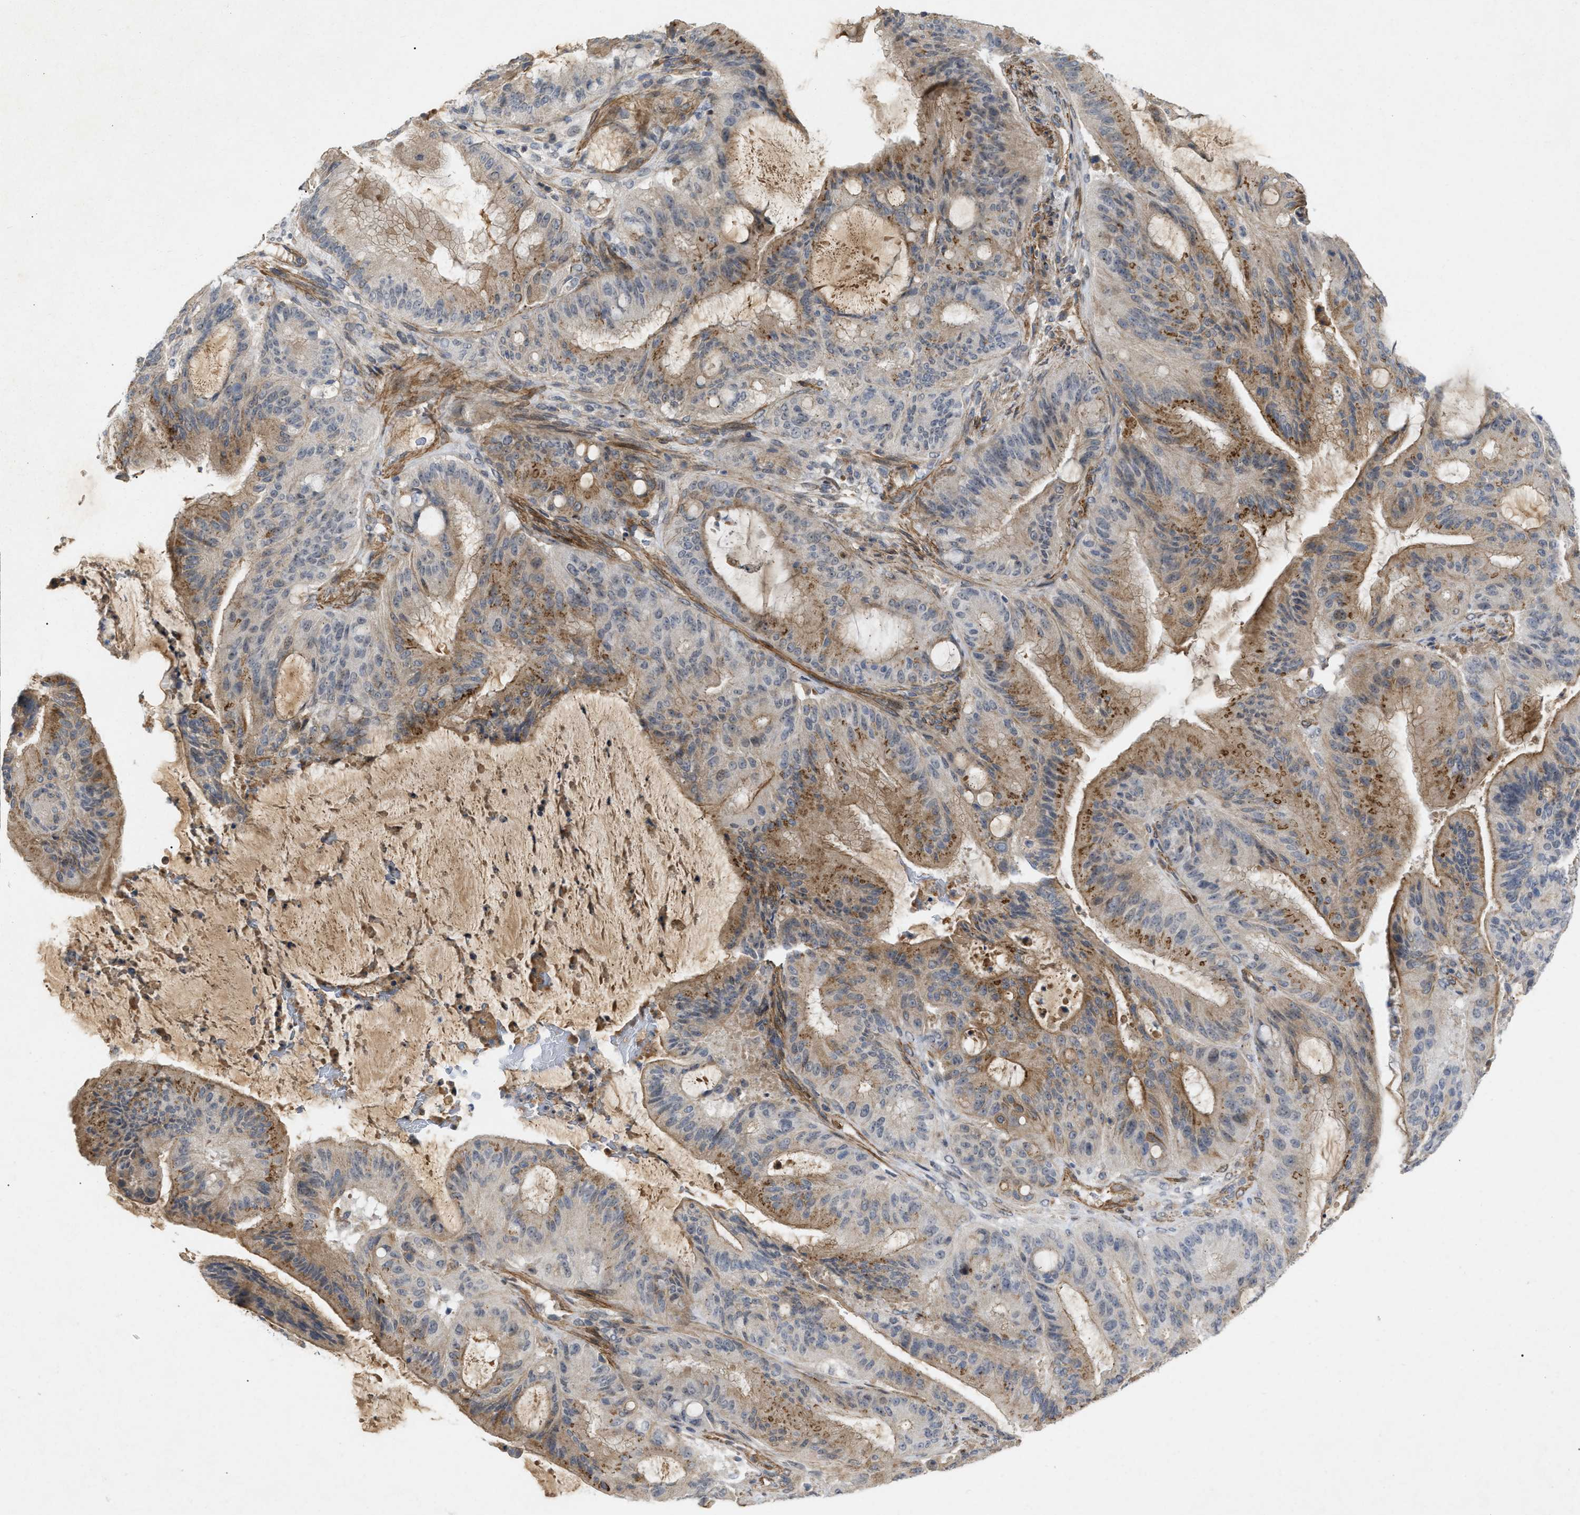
{"staining": {"intensity": "moderate", "quantity": "25%-75%", "location": "cytoplasmic/membranous"}, "tissue": "liver cancer", "cell_type": "Tumor cells", "image_type": "cancer", "snomed": [{"axis": "morphology", "description": "Normal tissue, NOS"}, {"axis": "morphology", "description": "Cholangiocarcinoma"}, {"axis": "topography", "description": "Liver"}, {"axis": "topography", "description": "Peripheral nerve tissue"}], "caption": "Protein staining of liver cholangiocarcinoma tissue shows moderate cytoplasmic/membranous staining in approximately 25%-75% of tumor cells.", "gene": "ST6GALNAC6", "patient": {"sex": "female", "age": 73}}